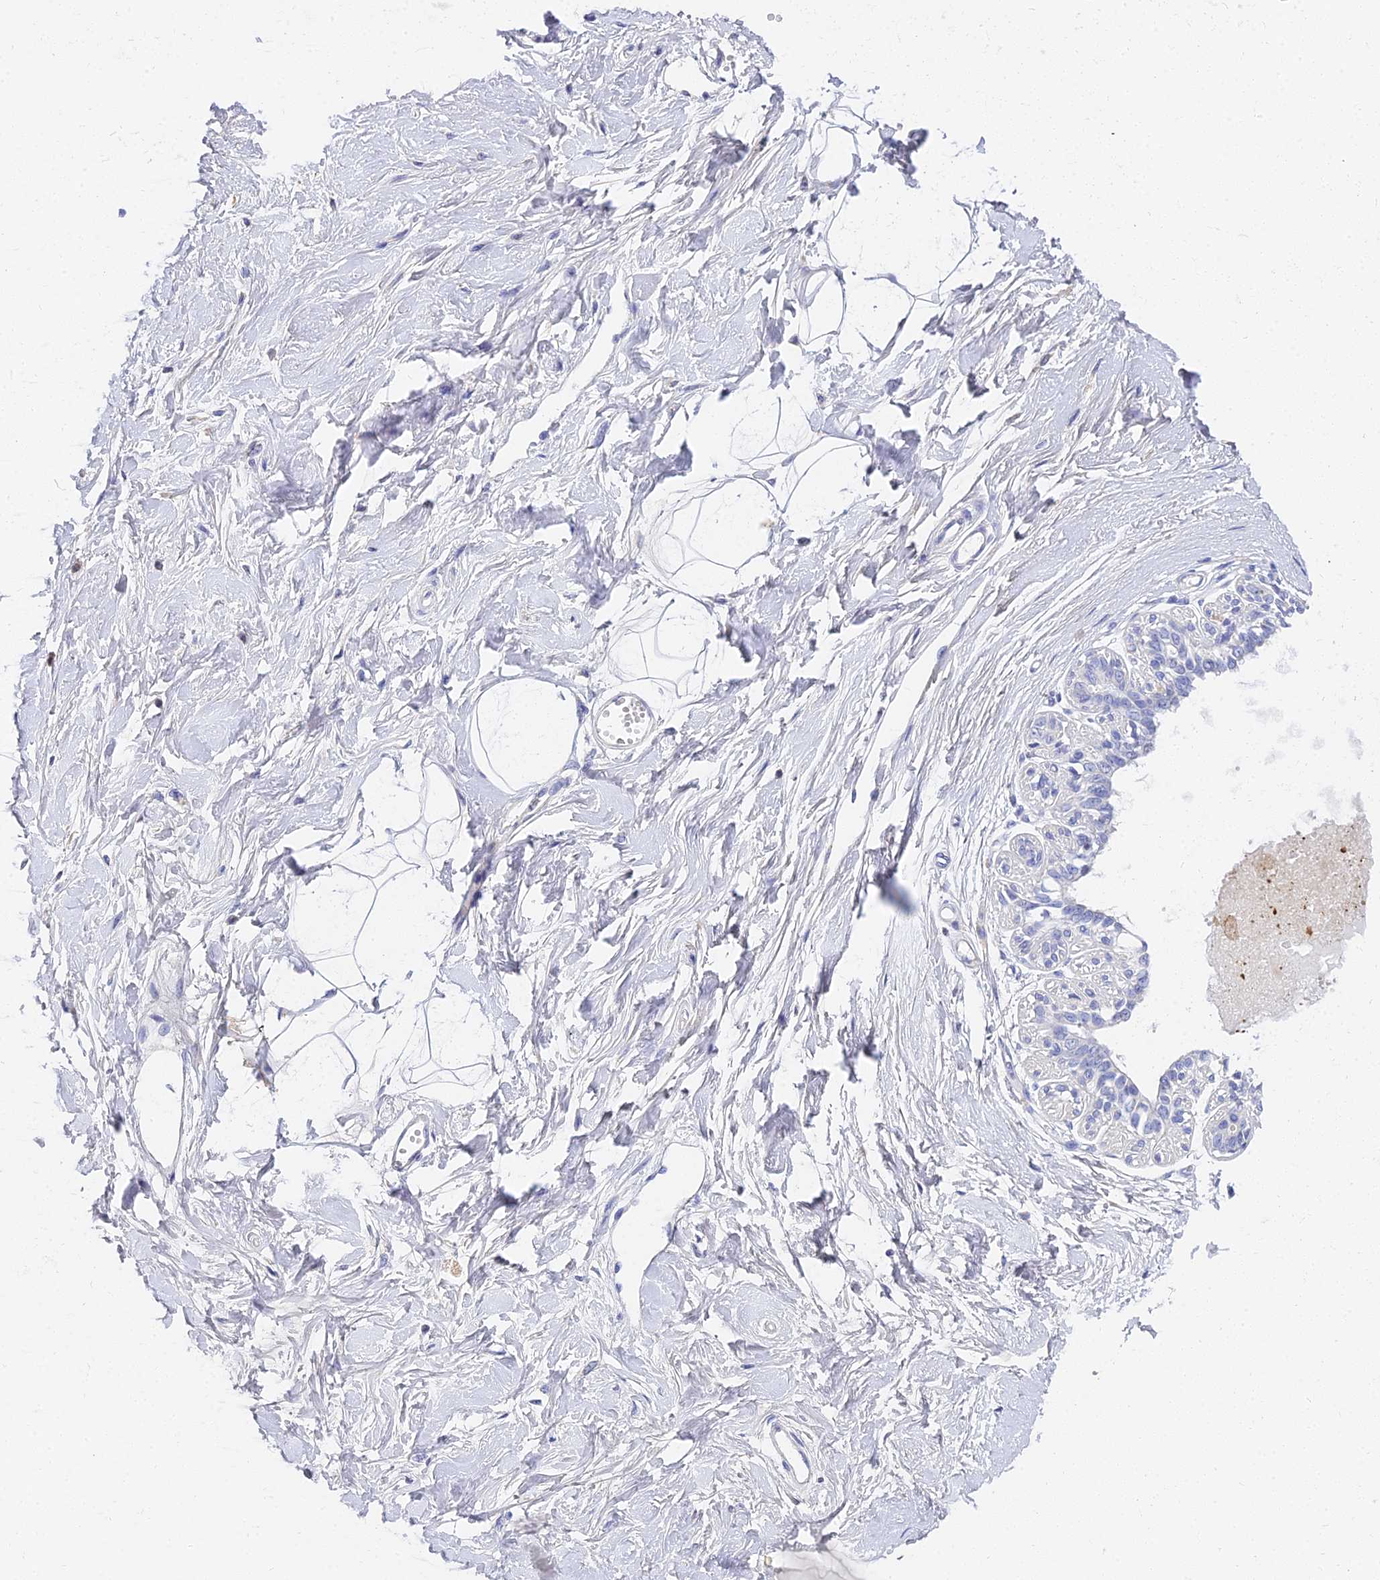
{"staining": {"intensity": "negative", "quantity": "none", "location": "none"}, "tissue": "breast", "cell_type": "Adipocytes", "image_type": "normal", "snomed": [{"axis": "morphology", "description": "Normal tissue, NOS"}, {"axis": "topography", "description": "Breast"}], "caption": "The image exhibits no staining of adipocytes in unremarkable breast.", "gene": "VWC2L", "patient": {"sex": "female", "age": 45}}